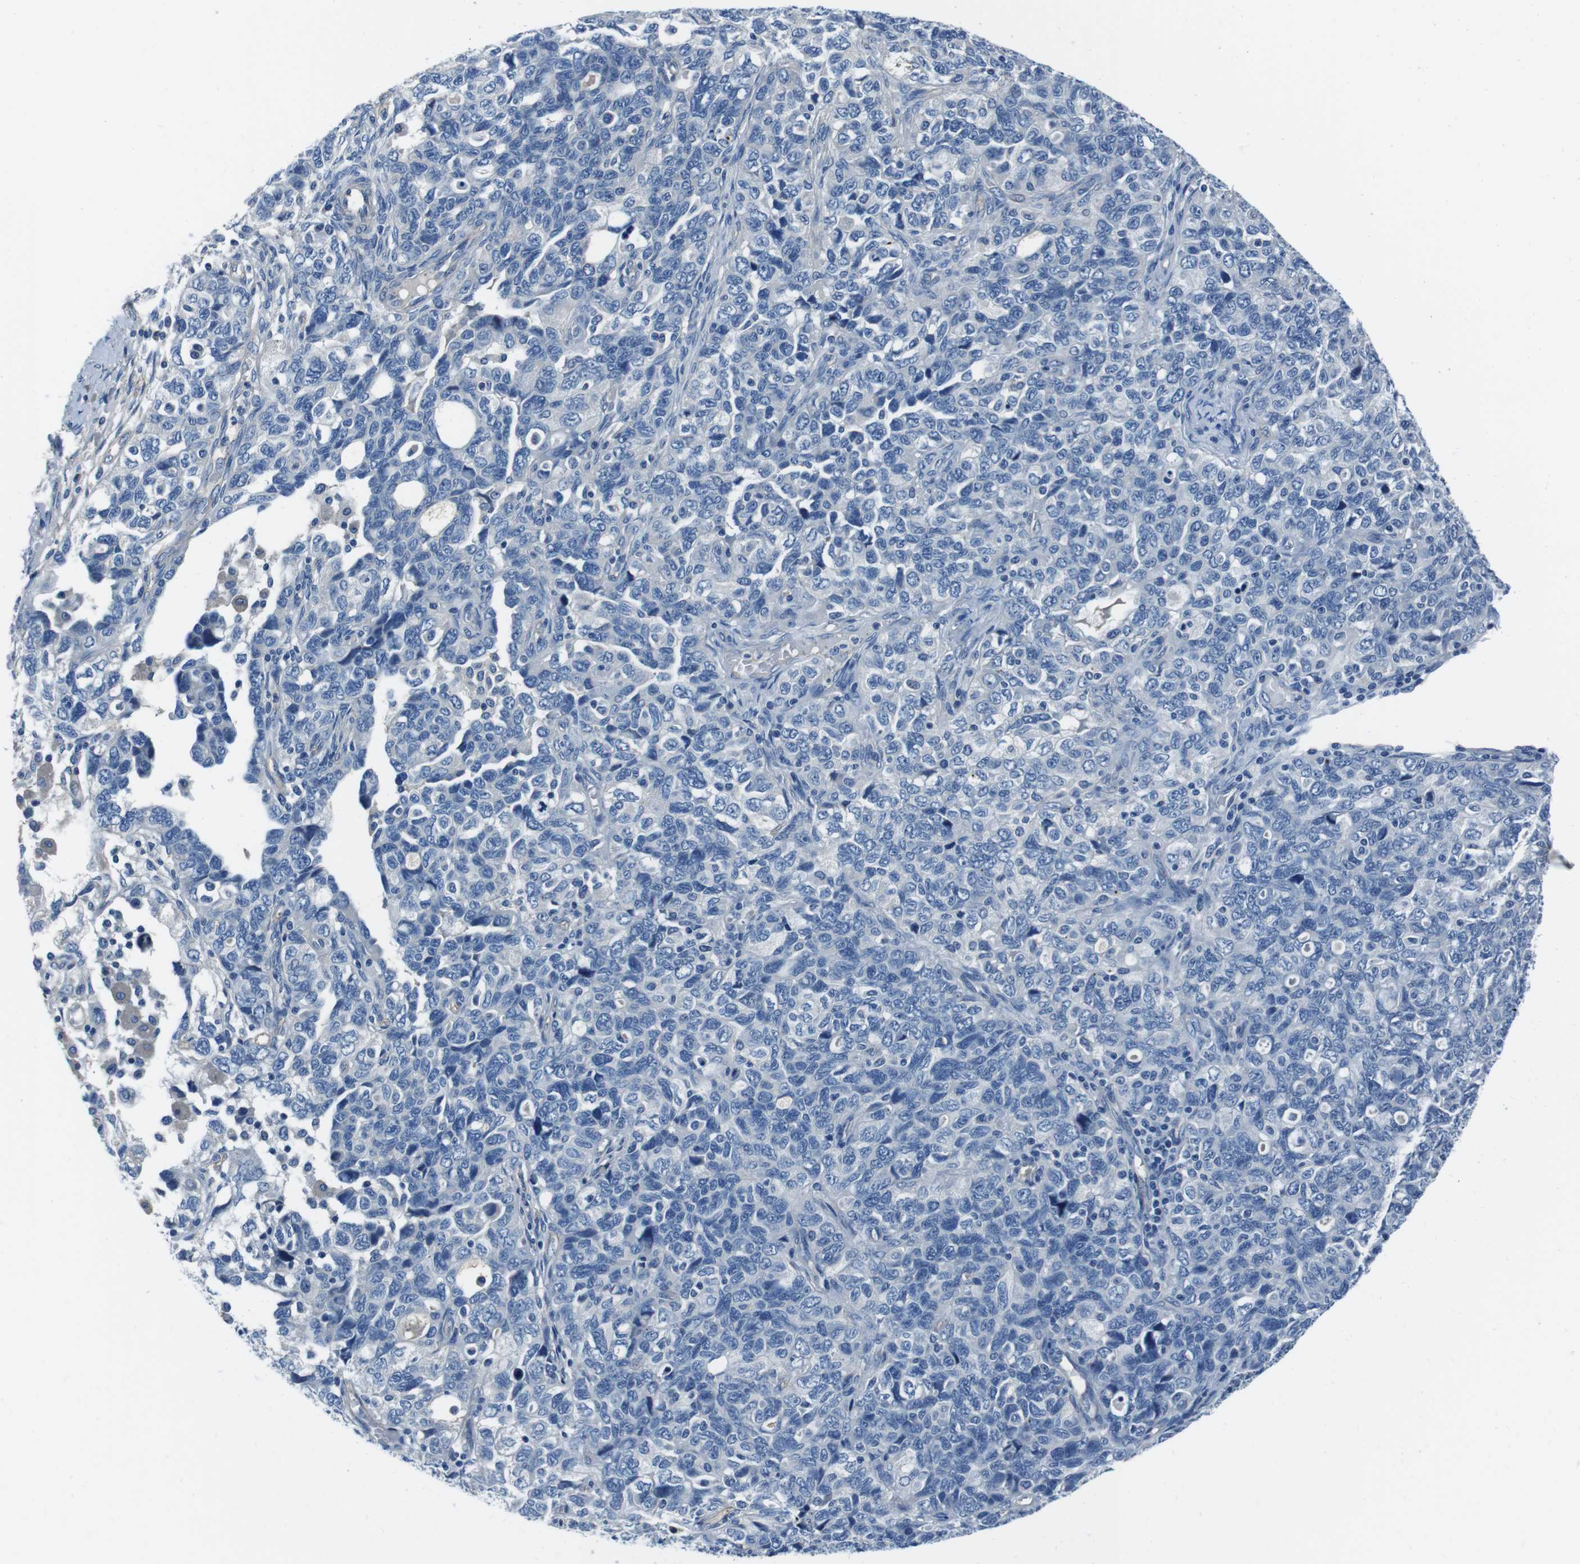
{"staining": {"intensity": "negative", "quantity": "none", "location": "none"}, "tissue": "ovarian cancer", "cell_type": "Tumor cells", "image_type": "cancer", "snomed": [{"axis": "morphology", "description": "Carcinoma, NOS"}, {"axis": "morphology", "description": "Cystadenocarcinoma, serous, NOS"}, {"axis": "topography", "description": "Ovary"}], "caption": "IHC of human ovarian cancer shows no positivity in tumor cells.", "gene": "CASQ1", "patient": {"sex": "female", "age": 69}}